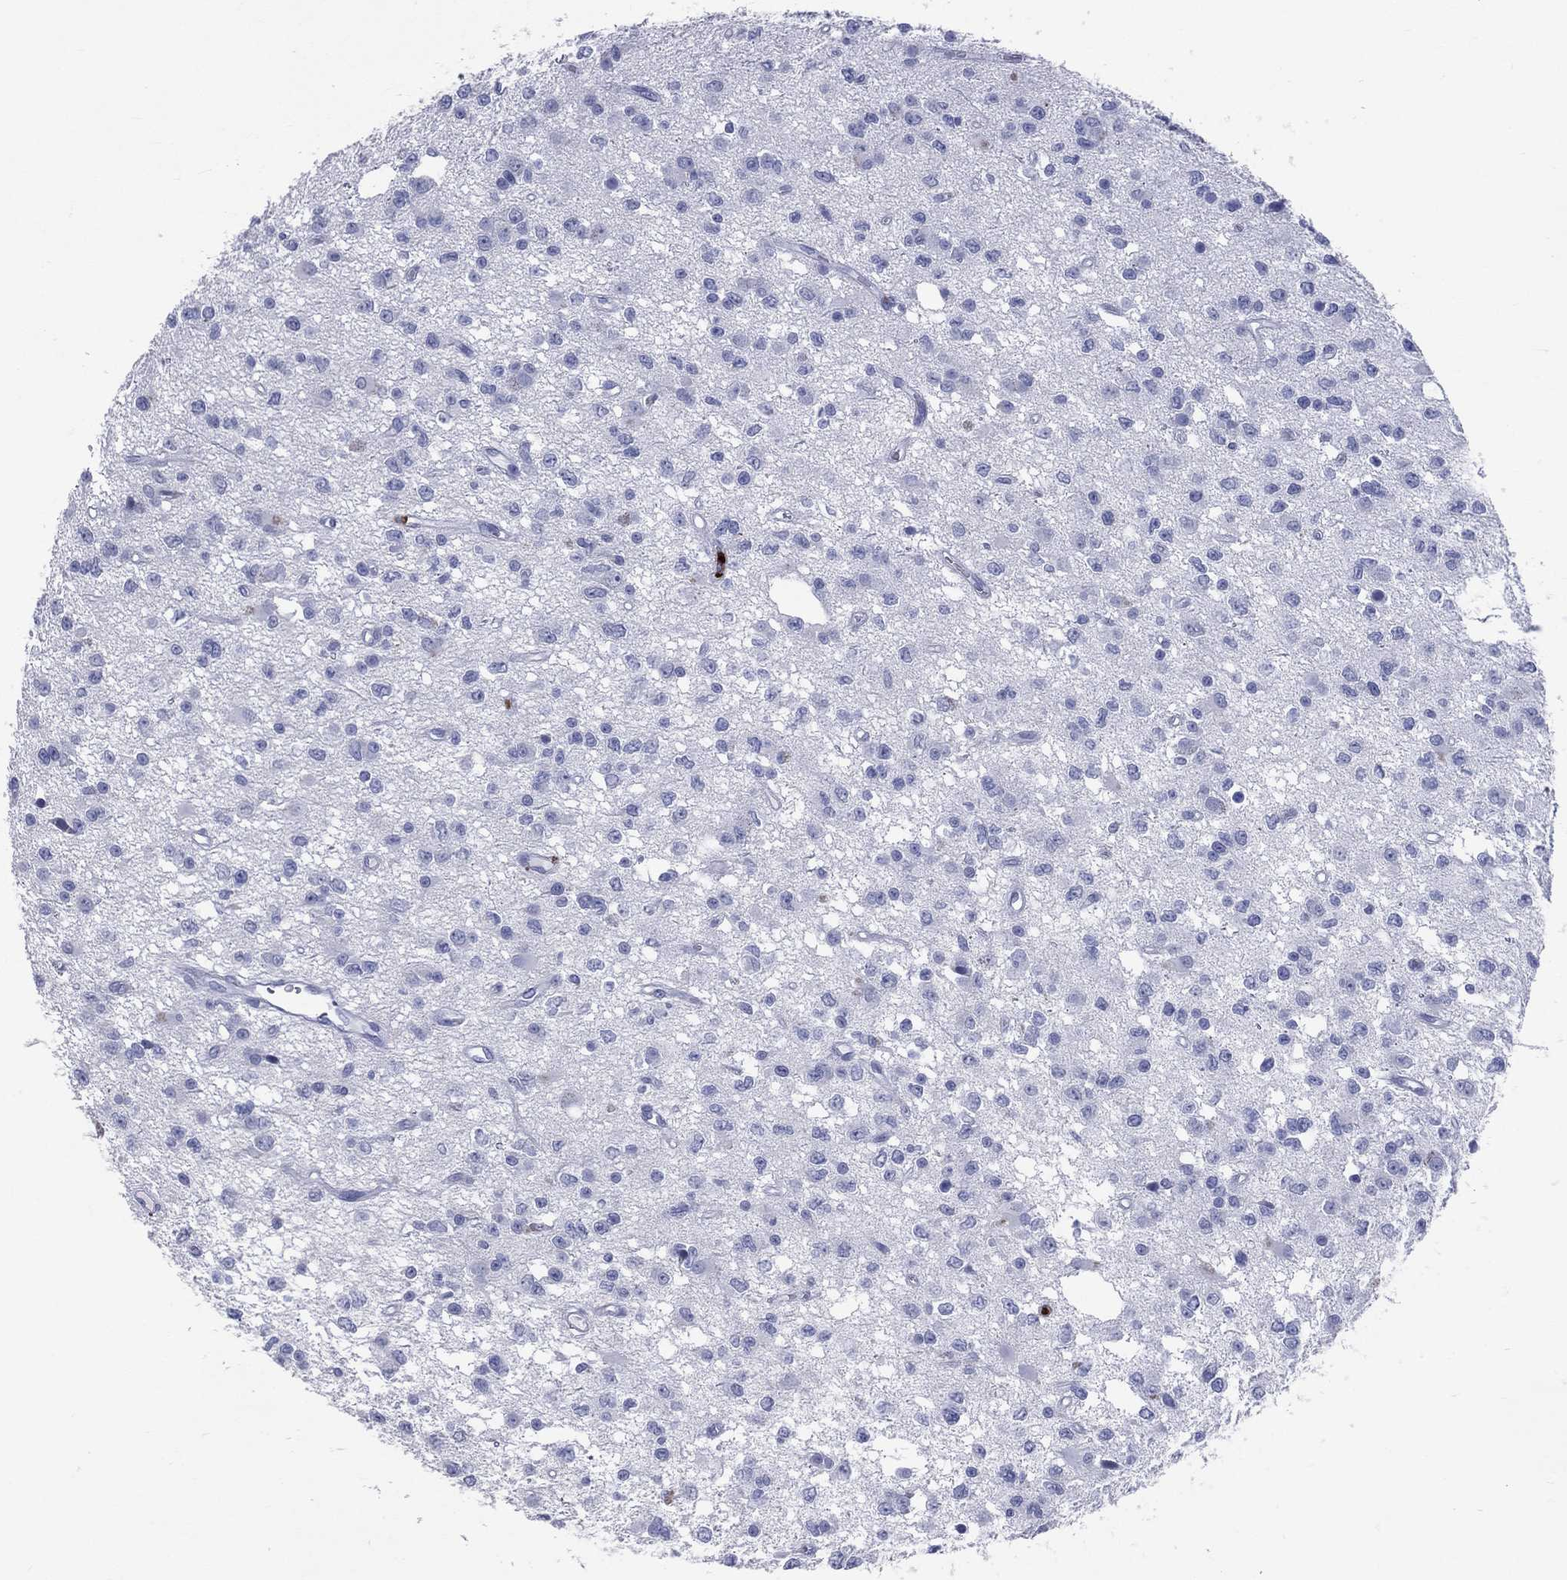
{"staining": {"intensity": "negative", "quantity": "none", "location": "none"}, "tissue": "glioma", "cell_type": "Tumor cells", "image_type": "cancer", "snomed": [{"axis": "morphology", "description": "Glioma, malignant, Low grade"}, {"axis": "topography", "description": "Brain"}], "caption": "Image shows no significant protein positivity in tumor cells of malignant glioma (low-grade).", "gene": "PGLYRP1", "patient": {"sex": "female", "age": 45}}